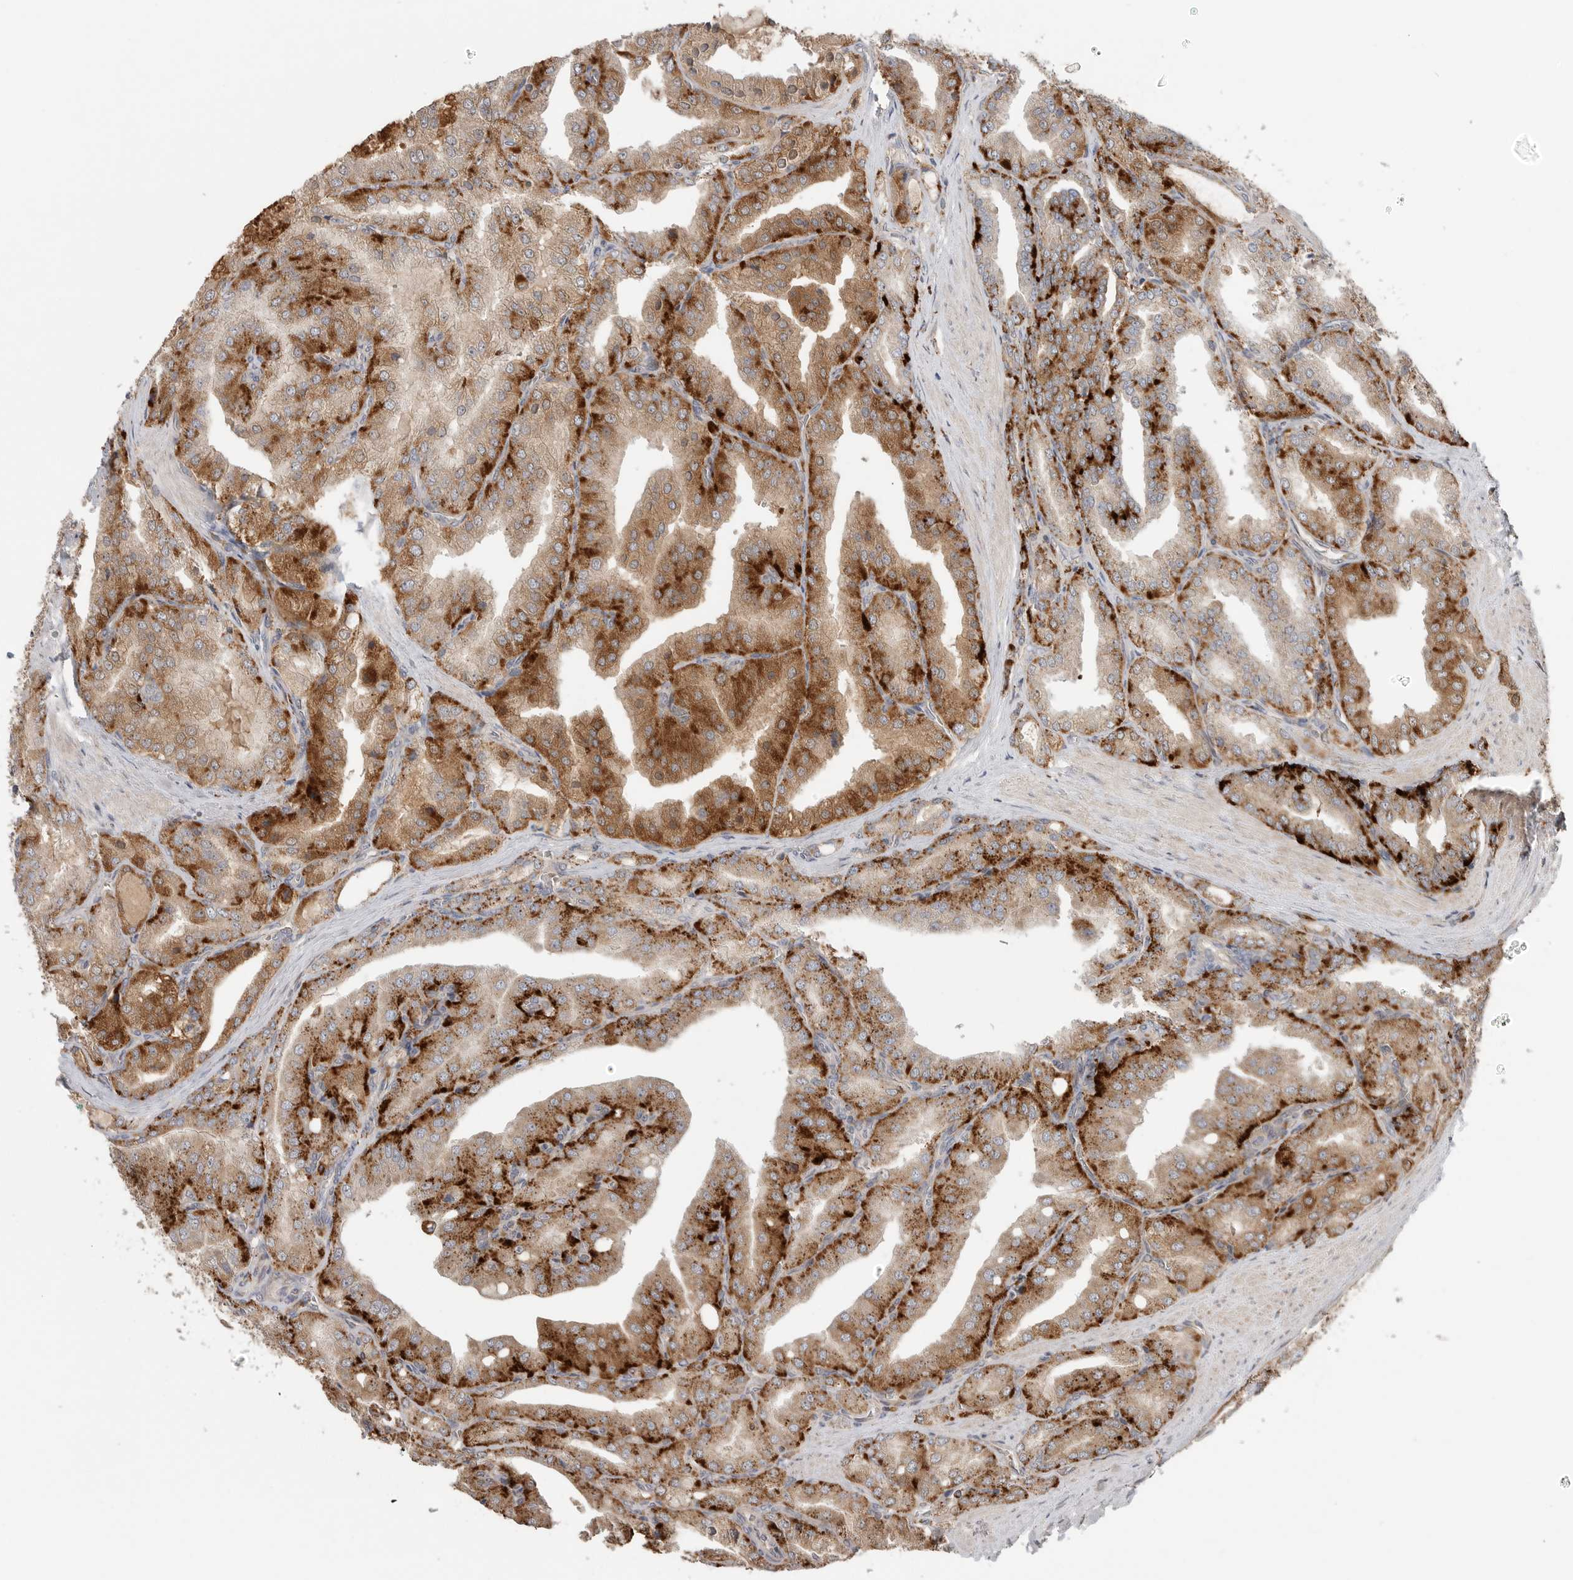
{"staining": {"intensity": "strong", "quantity": ">75%", "location": "cytoplasmic/membranous"}, "tissue": "prostate cancer", "cell_type": "Tumor cells", "image_type": "cancer", "snomed": [{"axis": "morphology", "description": "Adenocarcinoma, High grade"}, {"axis": "topography", "description": "Prostate"}], "caption": "Immunohistochemistry (DAB (3,3'-diaminobenzidine)) staining of prostate cancer demonstrates strong cytoplasmic/membranous protein expression in about >75% of tumor cells.", "gene": "GALNS", "patient": {"sex": "male", "age": 50}}